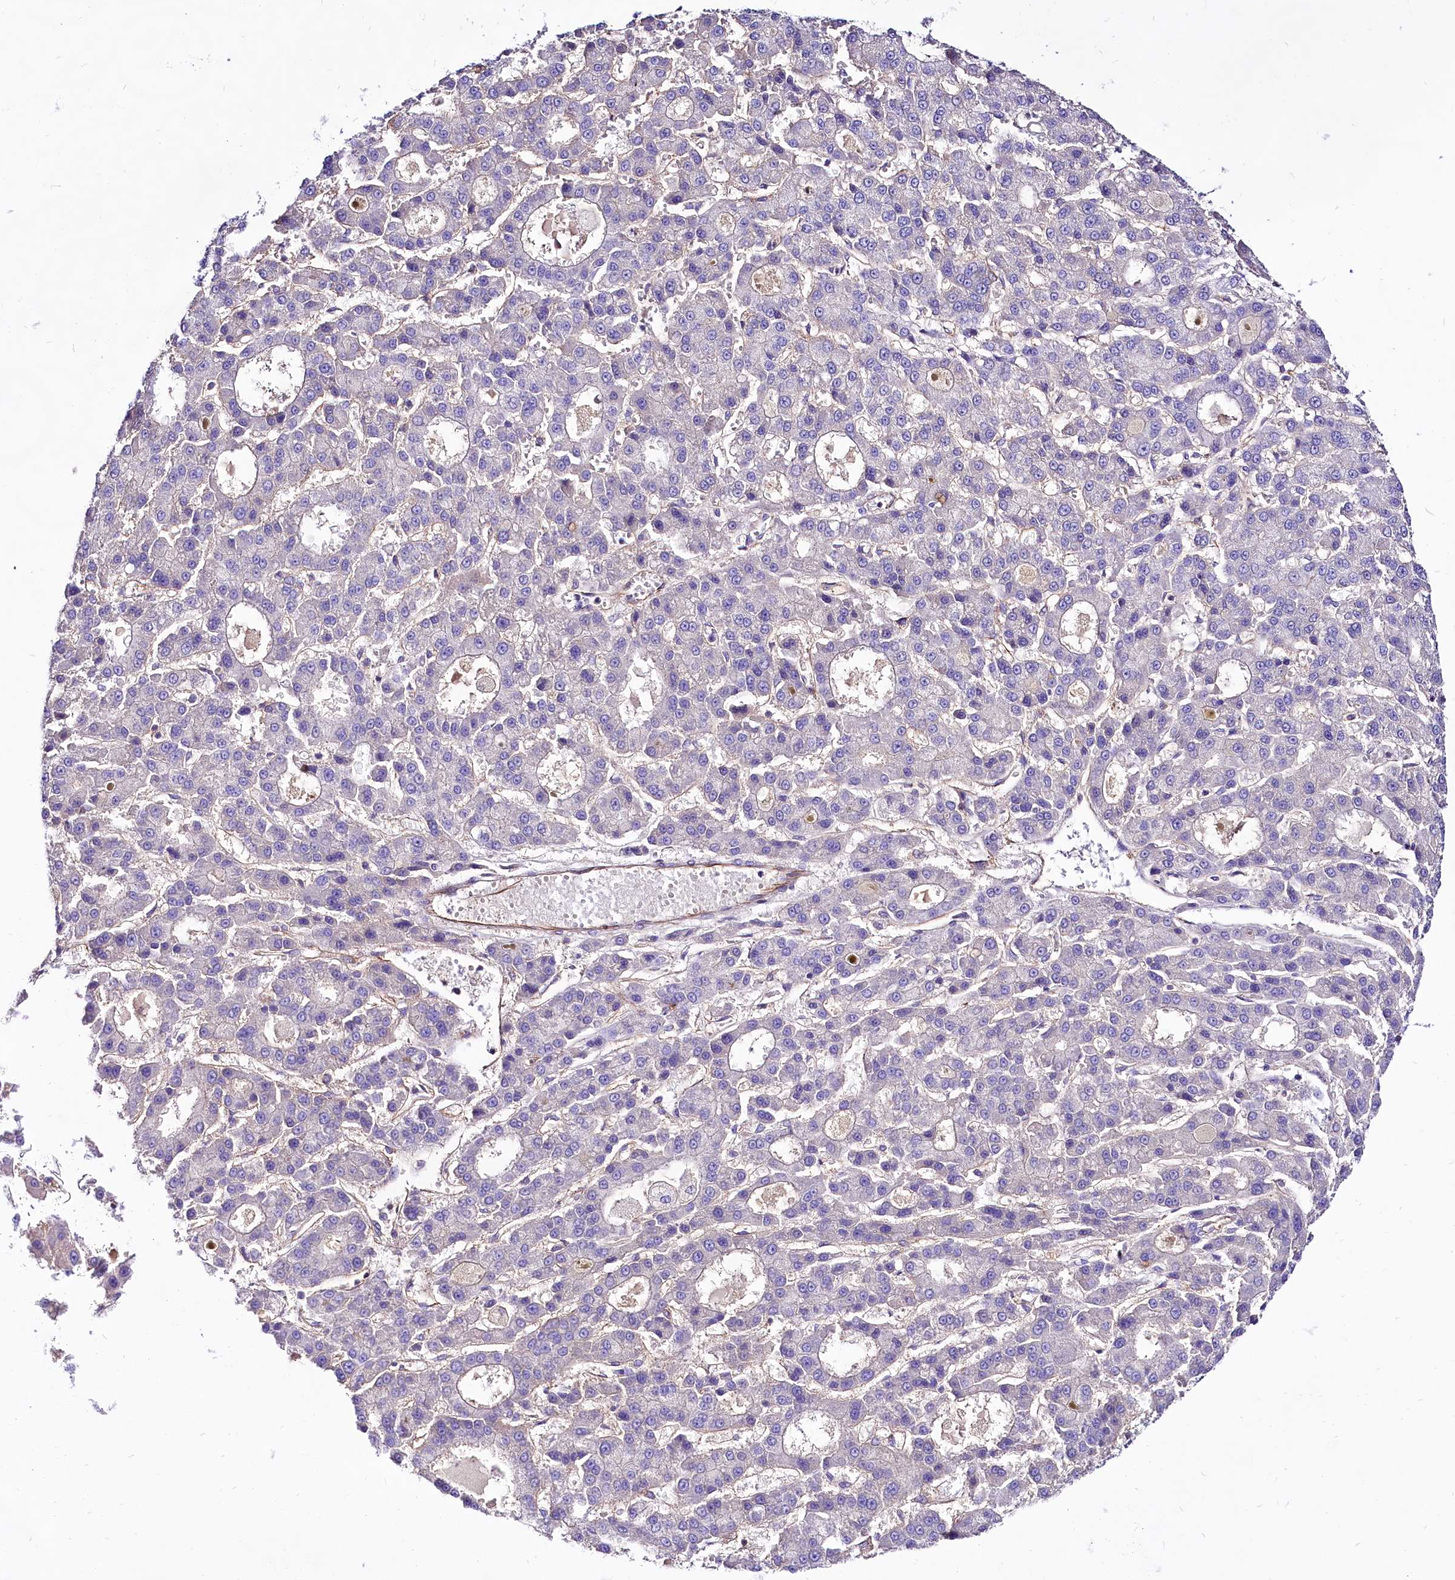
{"staining": {"intensity": "negative", "quantity": "none", "location": "none"}, "tissue": "liver cancer", "cell_type": "Tumor cells", "image_type": "cancer", "snomed": [{"axis": "morphology", "description": "Carcinoma, Hepatocellular, NOS"}, {"axis": "topography", "description": "Liver"}], "caption": "Immunohistochemistry photomicrograph of human liver hepatocellular carcinoma stained for a protein (brown), which demonstrates no expression in tumor cells.", "gene": "CD99", "patient": {"sex": "male", "age": 70}}